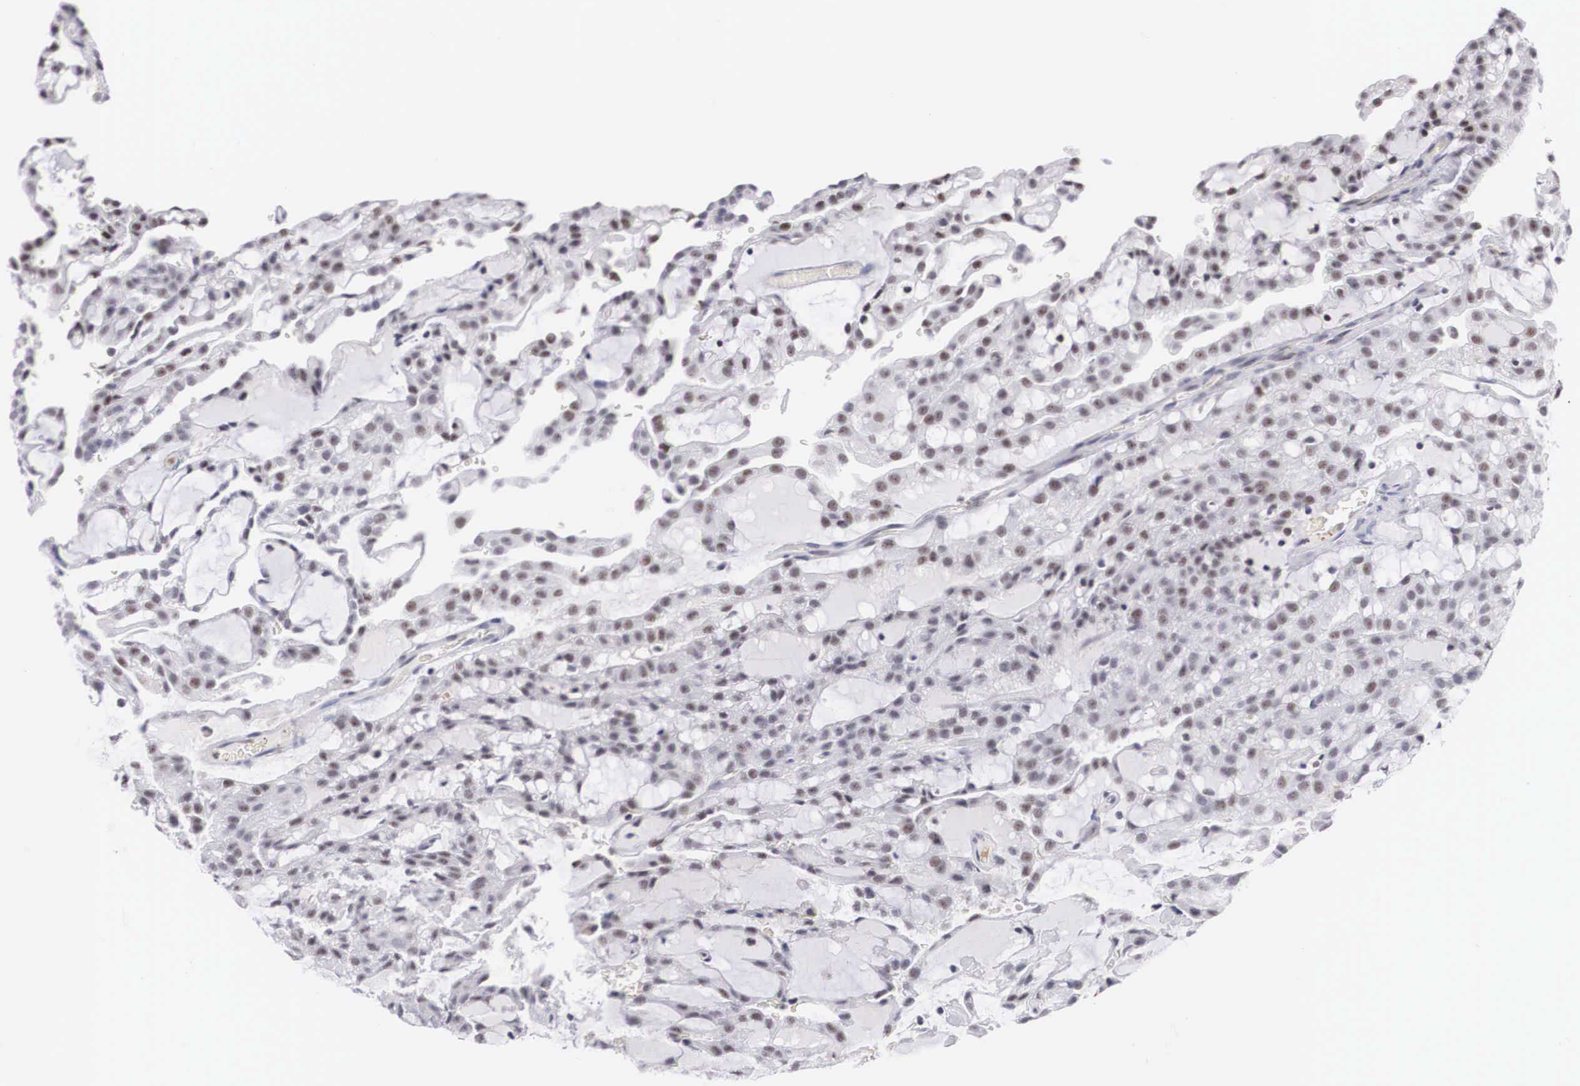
{"staining": {"intensity": "negative", "quantity": "none", "location": "none"}, "tissue": "renal cancer", "cell_type": "Tumor cells", "image_type": "cancer", "snomed": [{"axis": "morphology", "description": "Adenocarcinoma, NOS"}, {"axis": "topography", "description": "Kidney"}], "caption": "A histopathology image of renal cancer stained for a protein exhibits no brown staining in tumor cells.", "gene": "FAM47A", "patient": {"sex": "male", "age": 63}}